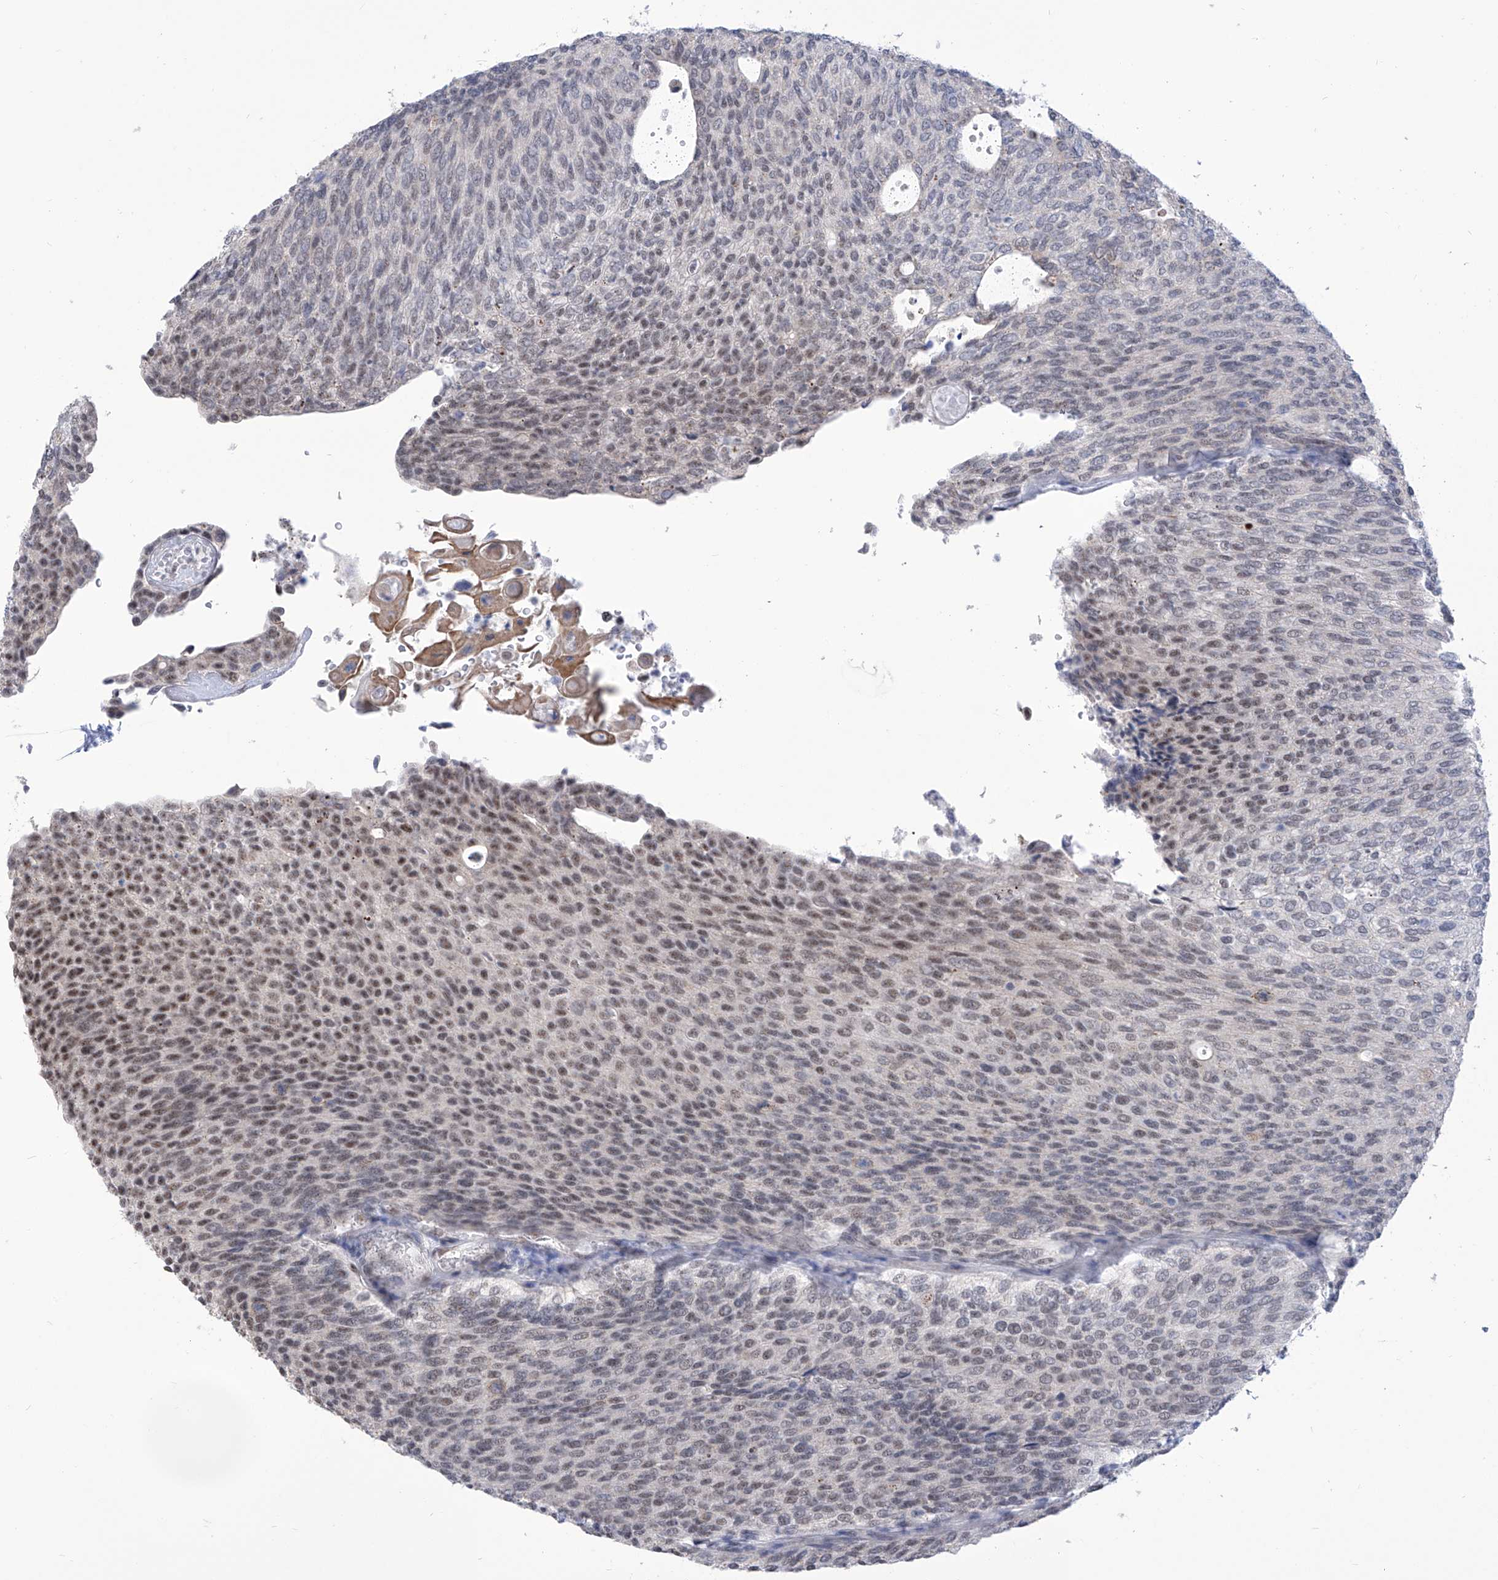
{"staining": {"intensity": "moderate", "quantity": "25%-75%", "location": "nuclear"}, "tissue": "urothelial cancer", "cell_type": "Tumor cells", "image_type": "cancer", "snomed": [{"axis": "morphology", "description": "Urothelial carcinoma, Low grade"}, {"axis": "topography", "description": "Urinary bladder"}], "caption": "A micrograph of urothelial cancer stained for a protein reveals moderate nuclear brown staining in tumor cells.", "gene": "SART1", "patient": {"sex": "female", "age": 79}}